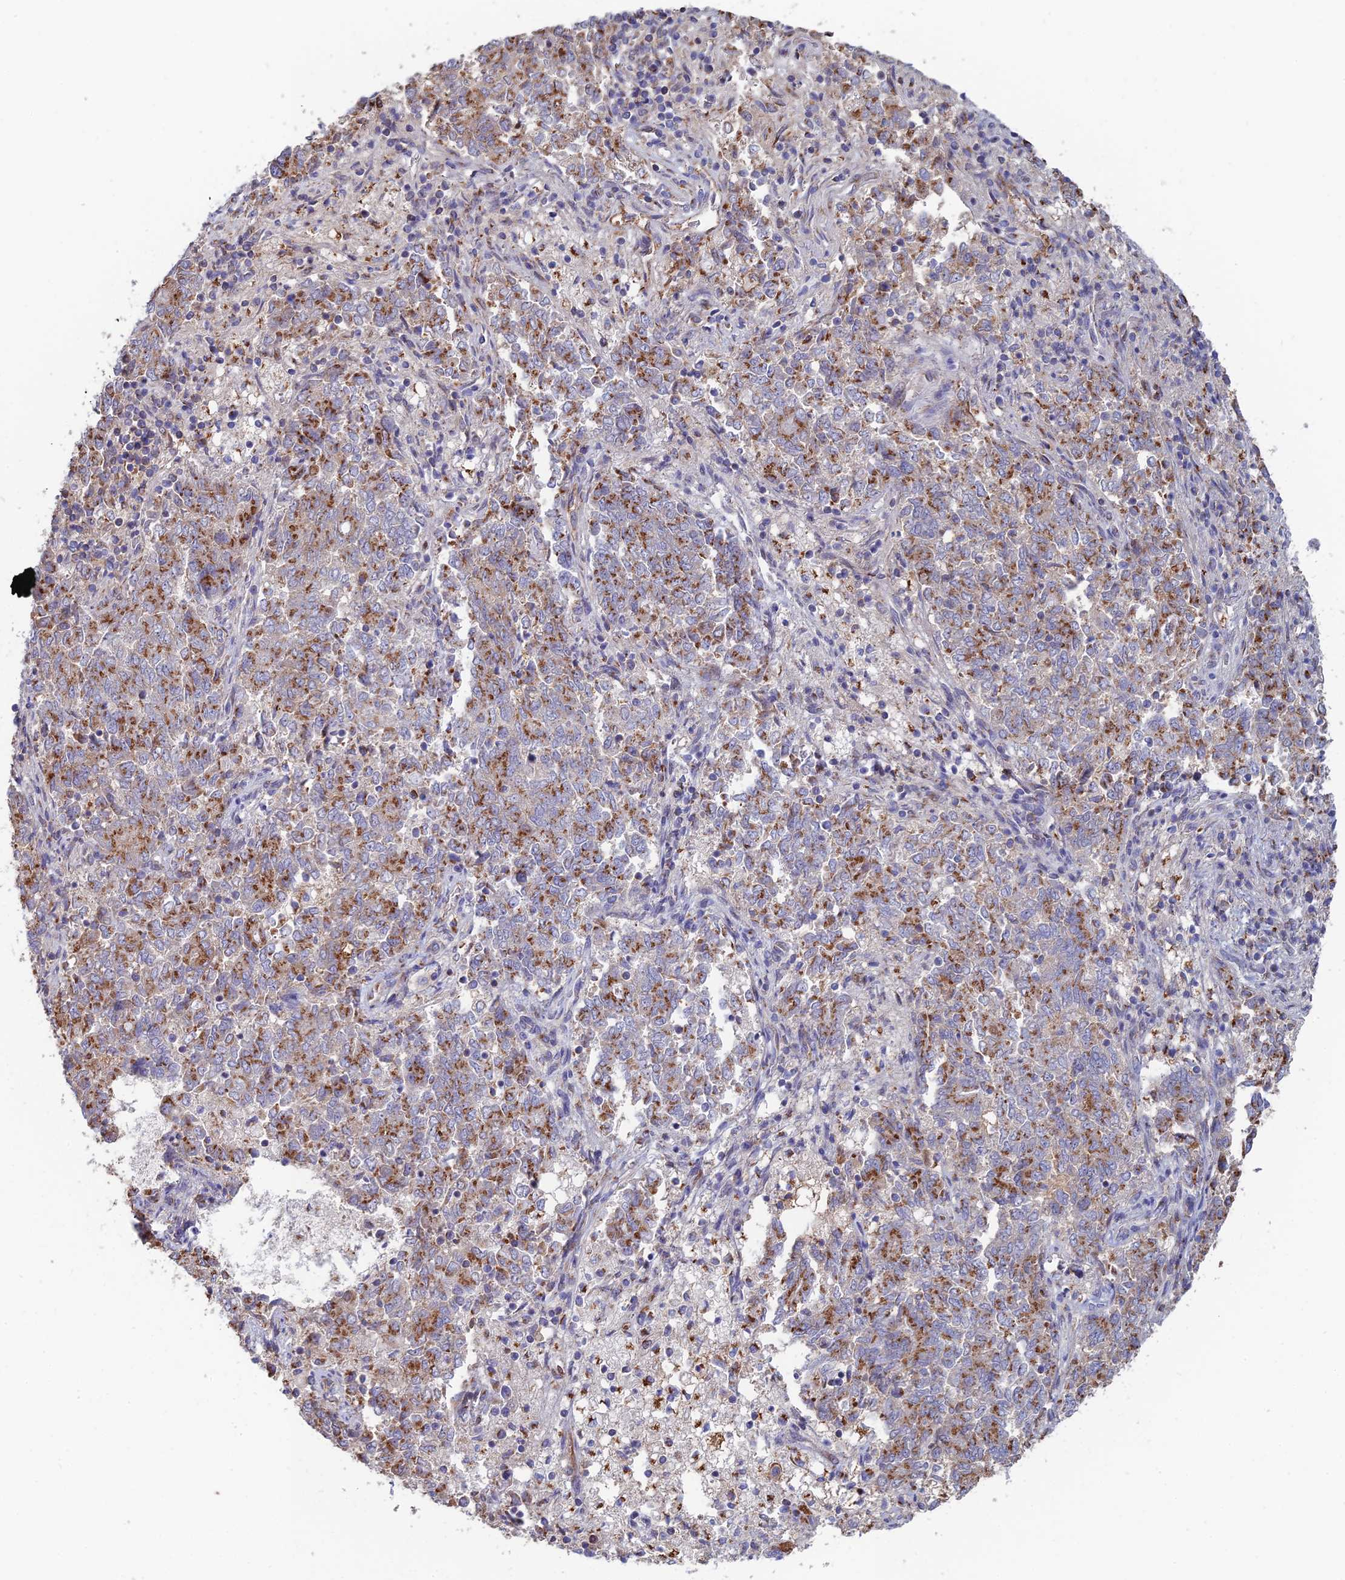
{"staining": {"intensity": "moderate", "quantity": ">75%", "location": "cytoplasmic/membranous"}, "tissue": "endometrial cancer", "cell_type": "Tumor cells", "image_type": "cancer", "snomed": [{"axis": "morphology", "description": "Adenocarcinoma, NOS"}, {"axis": "topography", "description": "Endometrium"}], "caption": "Endometrial cancer stained for a protein shows moderate cytoplasmic/membranous positivity in tumor cells.", "gene": "HS2ST1", "patient": {"sex": "female", "age": 80}}